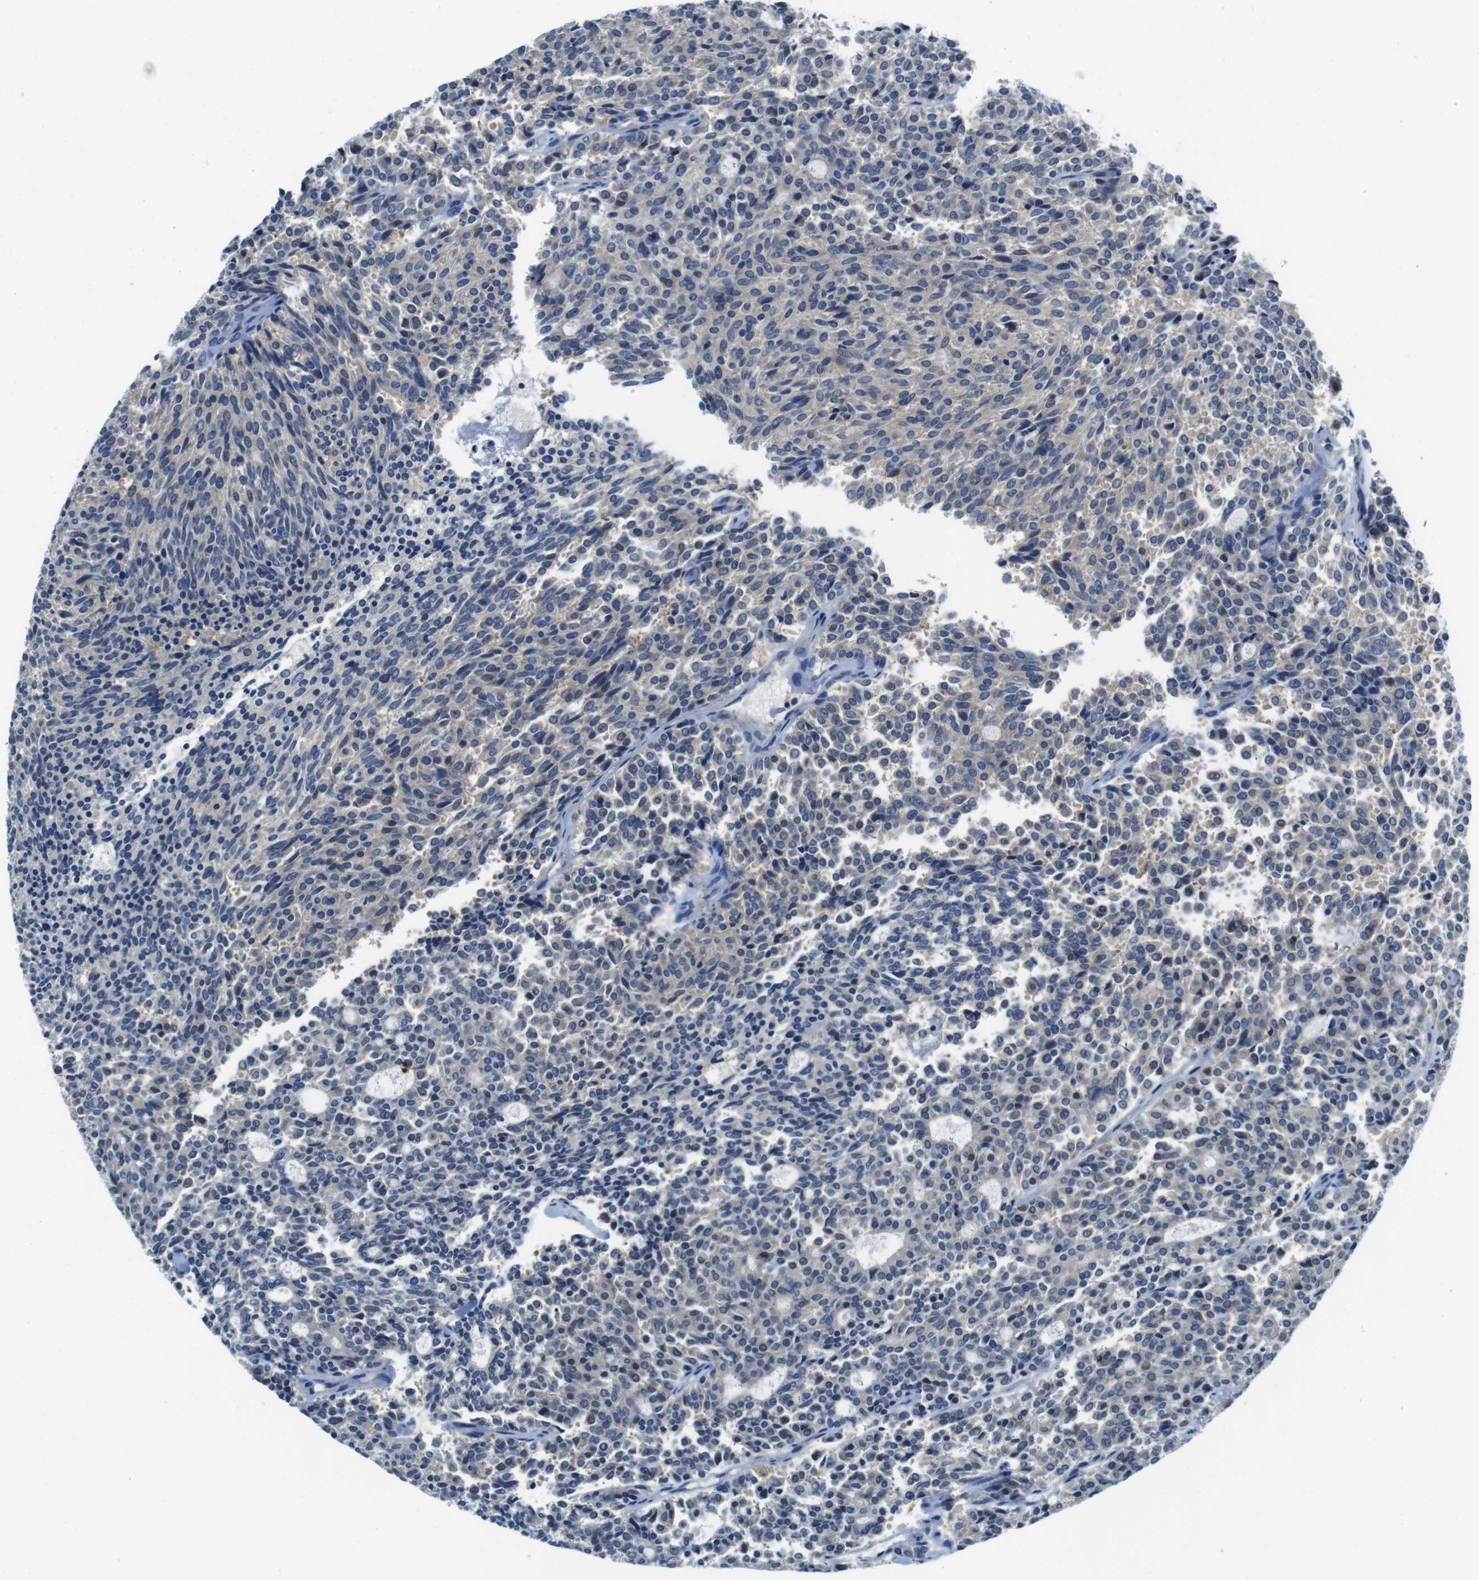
{"staining": {"intensity": "negative", "quantity": "none", "location": "none"}, "tissue": "carcinoid", "cell_type": "Tumor cells", "image_type": "cancer", "snomed": [{"axis": "morphology", "description": "Carcinoid, malignant, NOS"}, {"axis": "topography", "description": "Pancreas"}], "caption": "Tumor cells show no significant positivity in carcinoid (malignant). (DAB (3,3'-diaminobenzidine) immunohistochemistry (IHC) with hematoxylin counter stain).", "gene": "PIK3CD", "patient": {"sex": "female", "age": 54}}